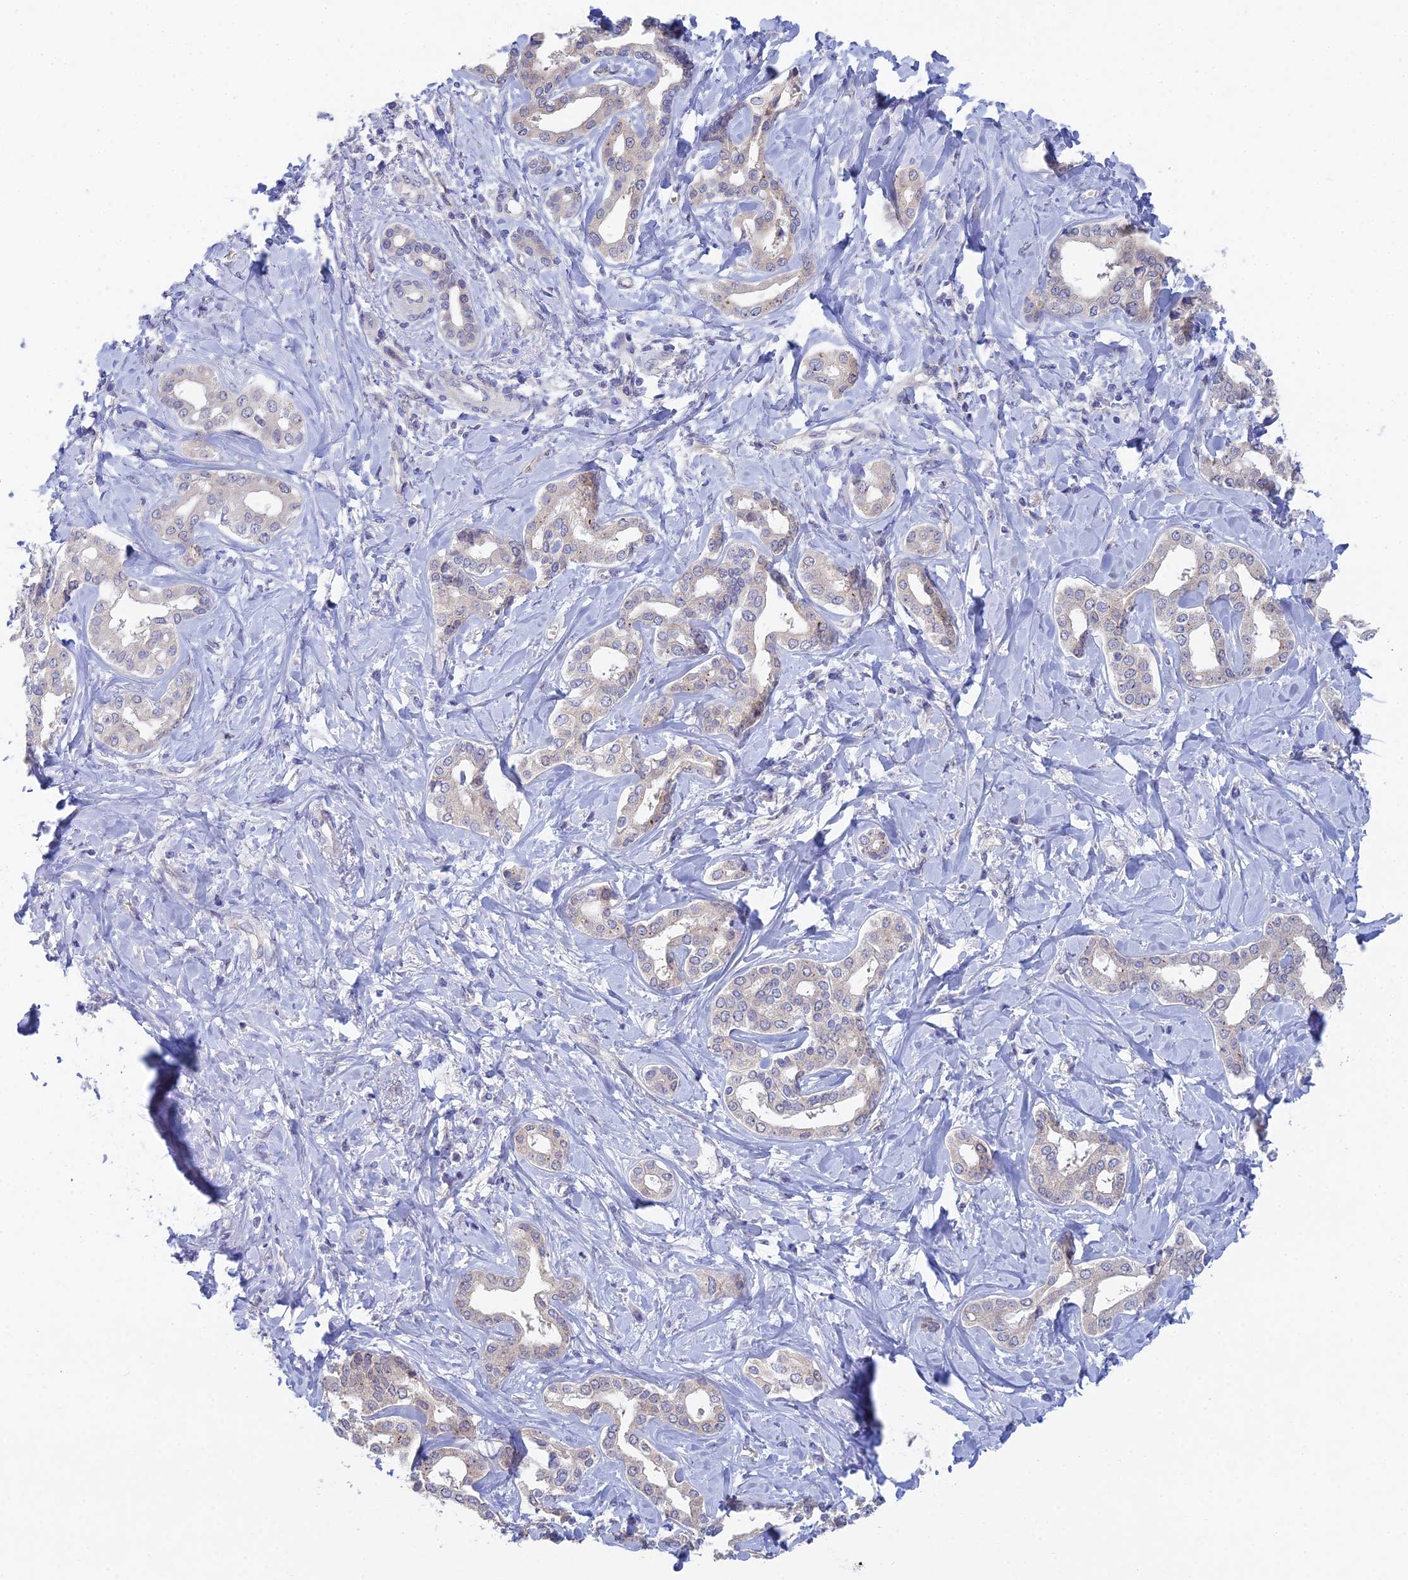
{"staining": {"intensity": "negative", "quantity": "none", "location": "none"}, "tissue": "liver cancer", "cell_type": "Tumor cells", "image_type": "cancer", "snomed": [{"axis": "morphology", "description": "Cholangiocarcinoma"}, {"axis": "topography", "description": "Liver"}], "caption": "Cholangiocarcinoma (liver) was stained to show a protein in brown. There is no significant staining in tumor cells.", "gene": "METTL26", "patient": {"sex": "female", "age": 77}}